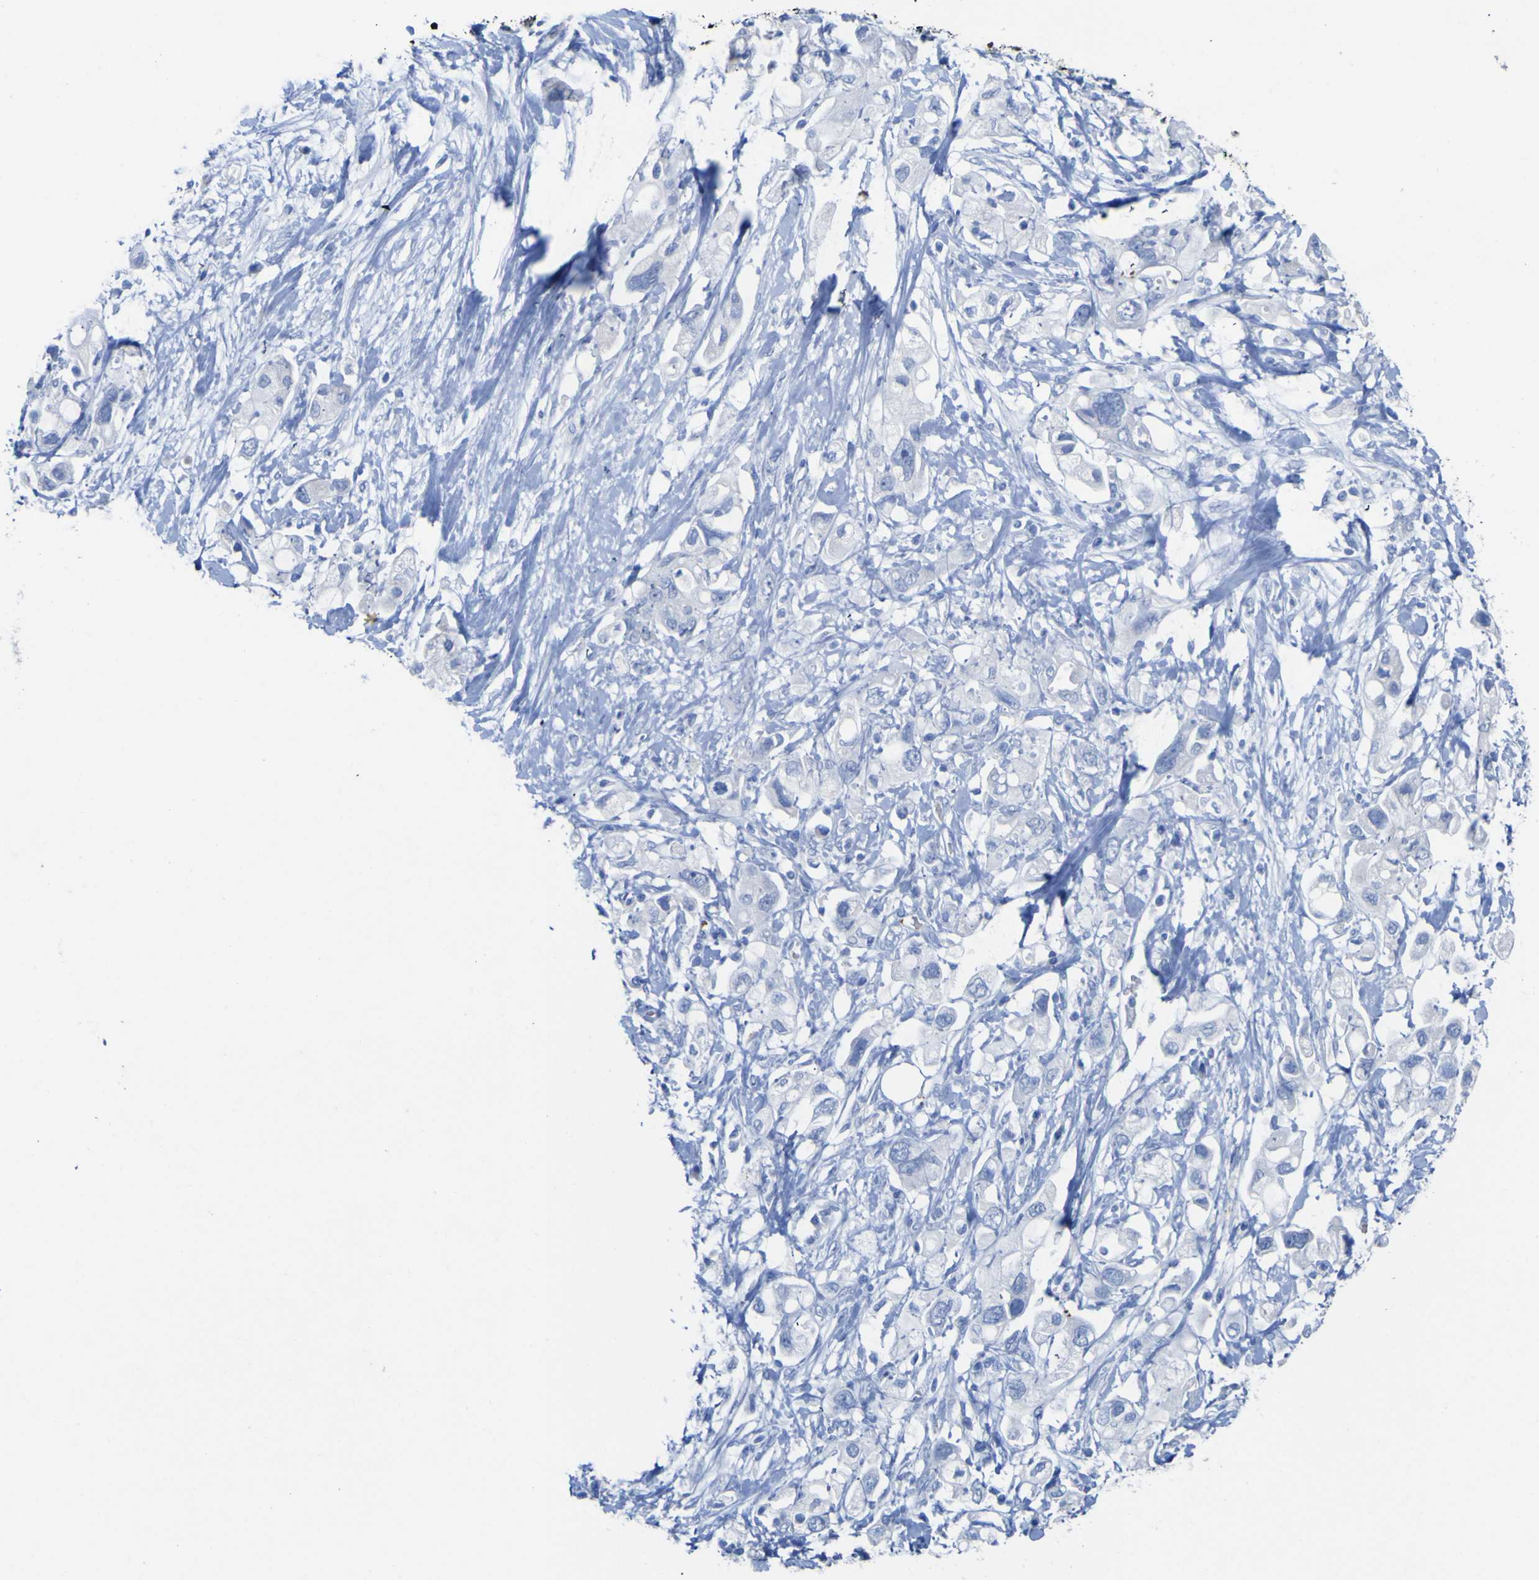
{"staining": {"intensity": "negative", "quantity": "none", "location": "none"}, "tissue": "pancreatic cancer", "cell_type": "Tumor cells", "image_type": "cancer", "snomed": [{"axis": "morphology", "description": "Adenocarcinoma, NOS"}, {"axis": "topography", "description": "Pancreas"}], "caption": "The IHC micrograph has no significant positivity in tumor cells of pancreatic cancer tissue.", "gene": "GCM1", "patient": {"sex": "female", "age": 56}}